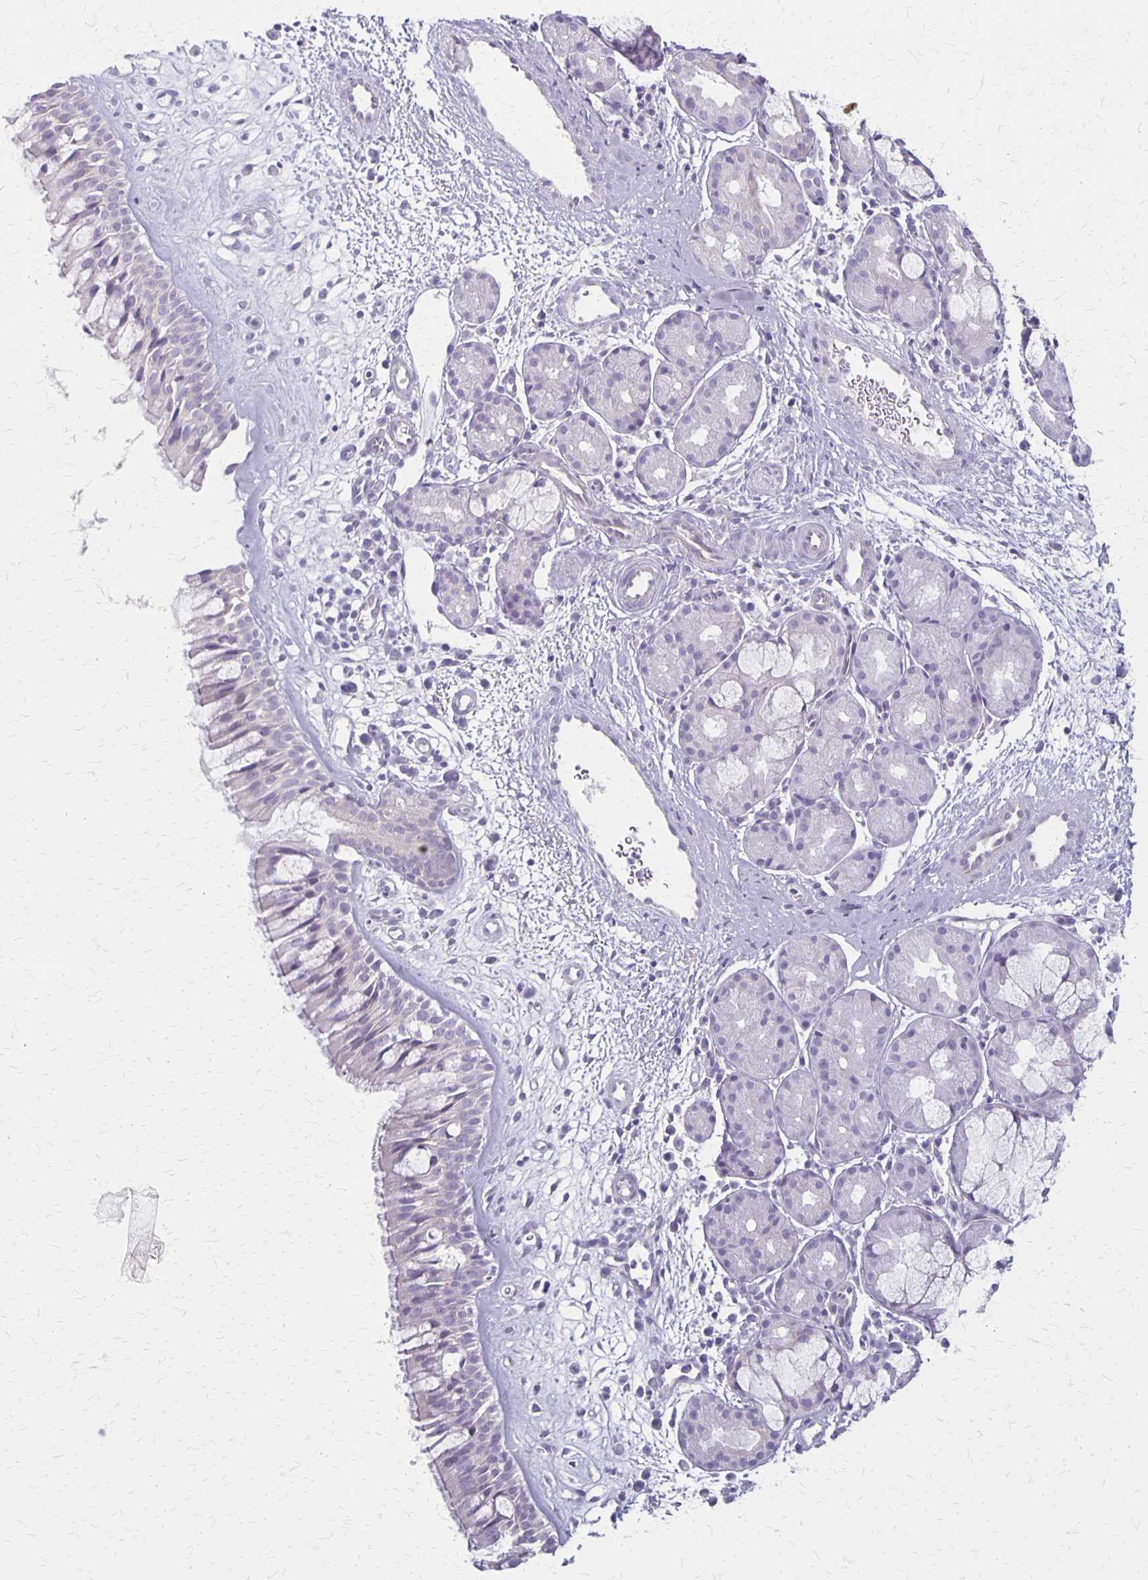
{"staining": {"intensity": "negative", "quantity": "none", "location": "none"}, "tissue": "nasopharynx", "cell_type": "Respiratory epithelial cells", "image_type": "normal", "snomed": [{"axis": "morphology", "description": "Normal tissue, NOS"}, {"axis": "topography", "description": "Nasopharynx"}], "caption": "Immunohistochemical staining of benign nasopharynx demonstrates no significant staining in respiratory epithelial cells.", "gene": "HOMER1", "patient": {"sex": "male", "age": 65}}